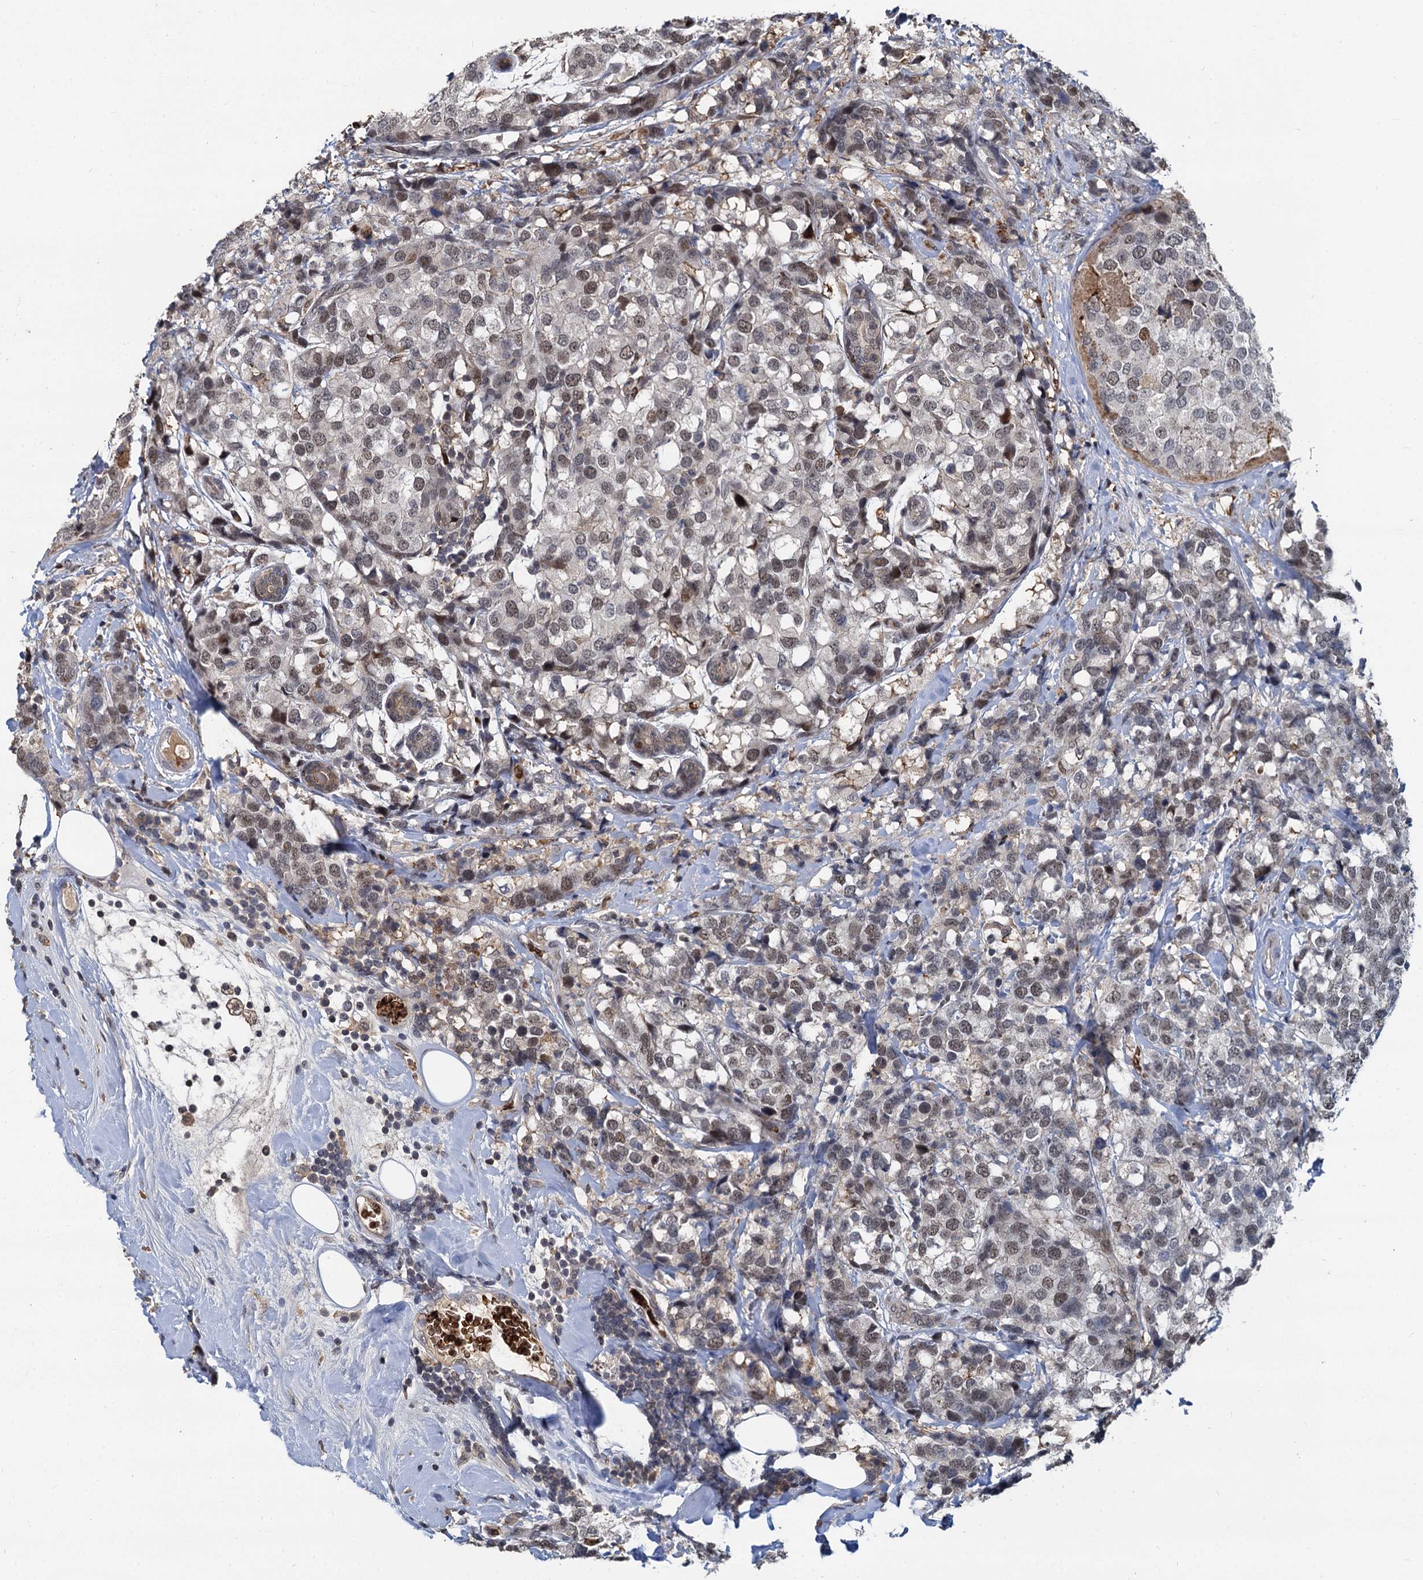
{"staining": {"intensity": "moderate", "quantity": ">75%", "location": "nuclear"}, "tissue": "breast cancer", "cell_type": "Tumor cells", "image_type": "cancer", "snomed": [{"axis": "morphology", "description": "Lobular carcinoma"}, {"axis": "topography", "description": "Breast"}], "caption": "Breast lobular carcinoma stained for a protein (brown) shows moderate nuclear positive positivity in about >75% of tumor cells.", "gene": "FANCI", "patient": {"sex": "female", "age": 59}}